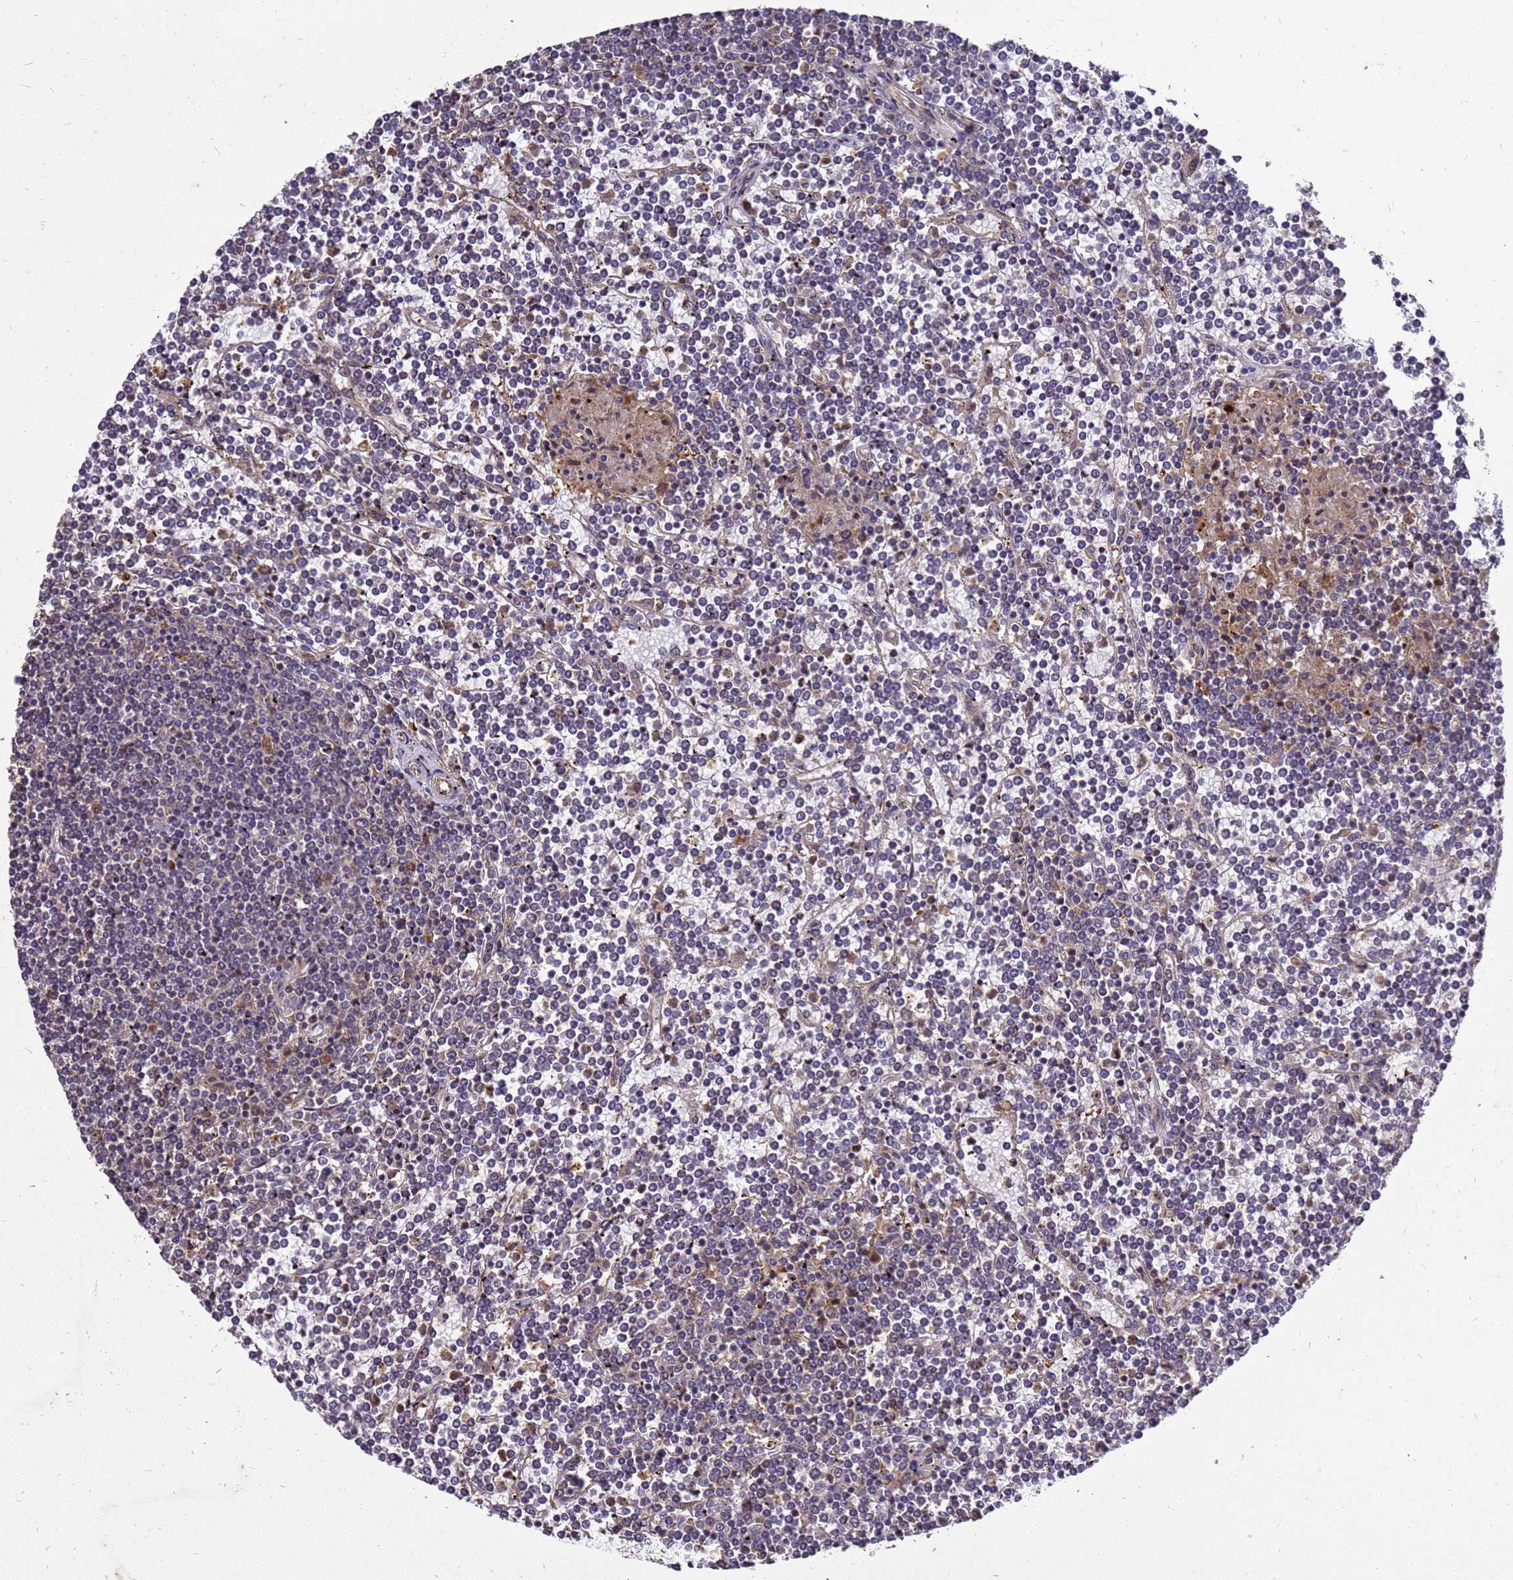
{"staining": {"intensity": "negative", "quantity": "none", "location": "none"}, "tissue": "lymphoma", "cell_type": "Tumor cells", "image_type": "cancer", "snomed": [{"axis": "morphology", "description": "Malignant lymphoma, non-Hodgkin's type, Low grade"}, {"axis": "topography", "description": "Spleen"}], "caption": "High power microscopy photomicrograph of an immunohistochemistry histopathology image of low-grade malignant lymphoma, non-Hodgkin's type, revealing no significant expression in tumor cells. The staining is performed using DAB brown chromogen with nuclei counter-stained in using hematoxylin.", "gene": "ZNF618", "patient": {"sex": "female", "age": 19}}